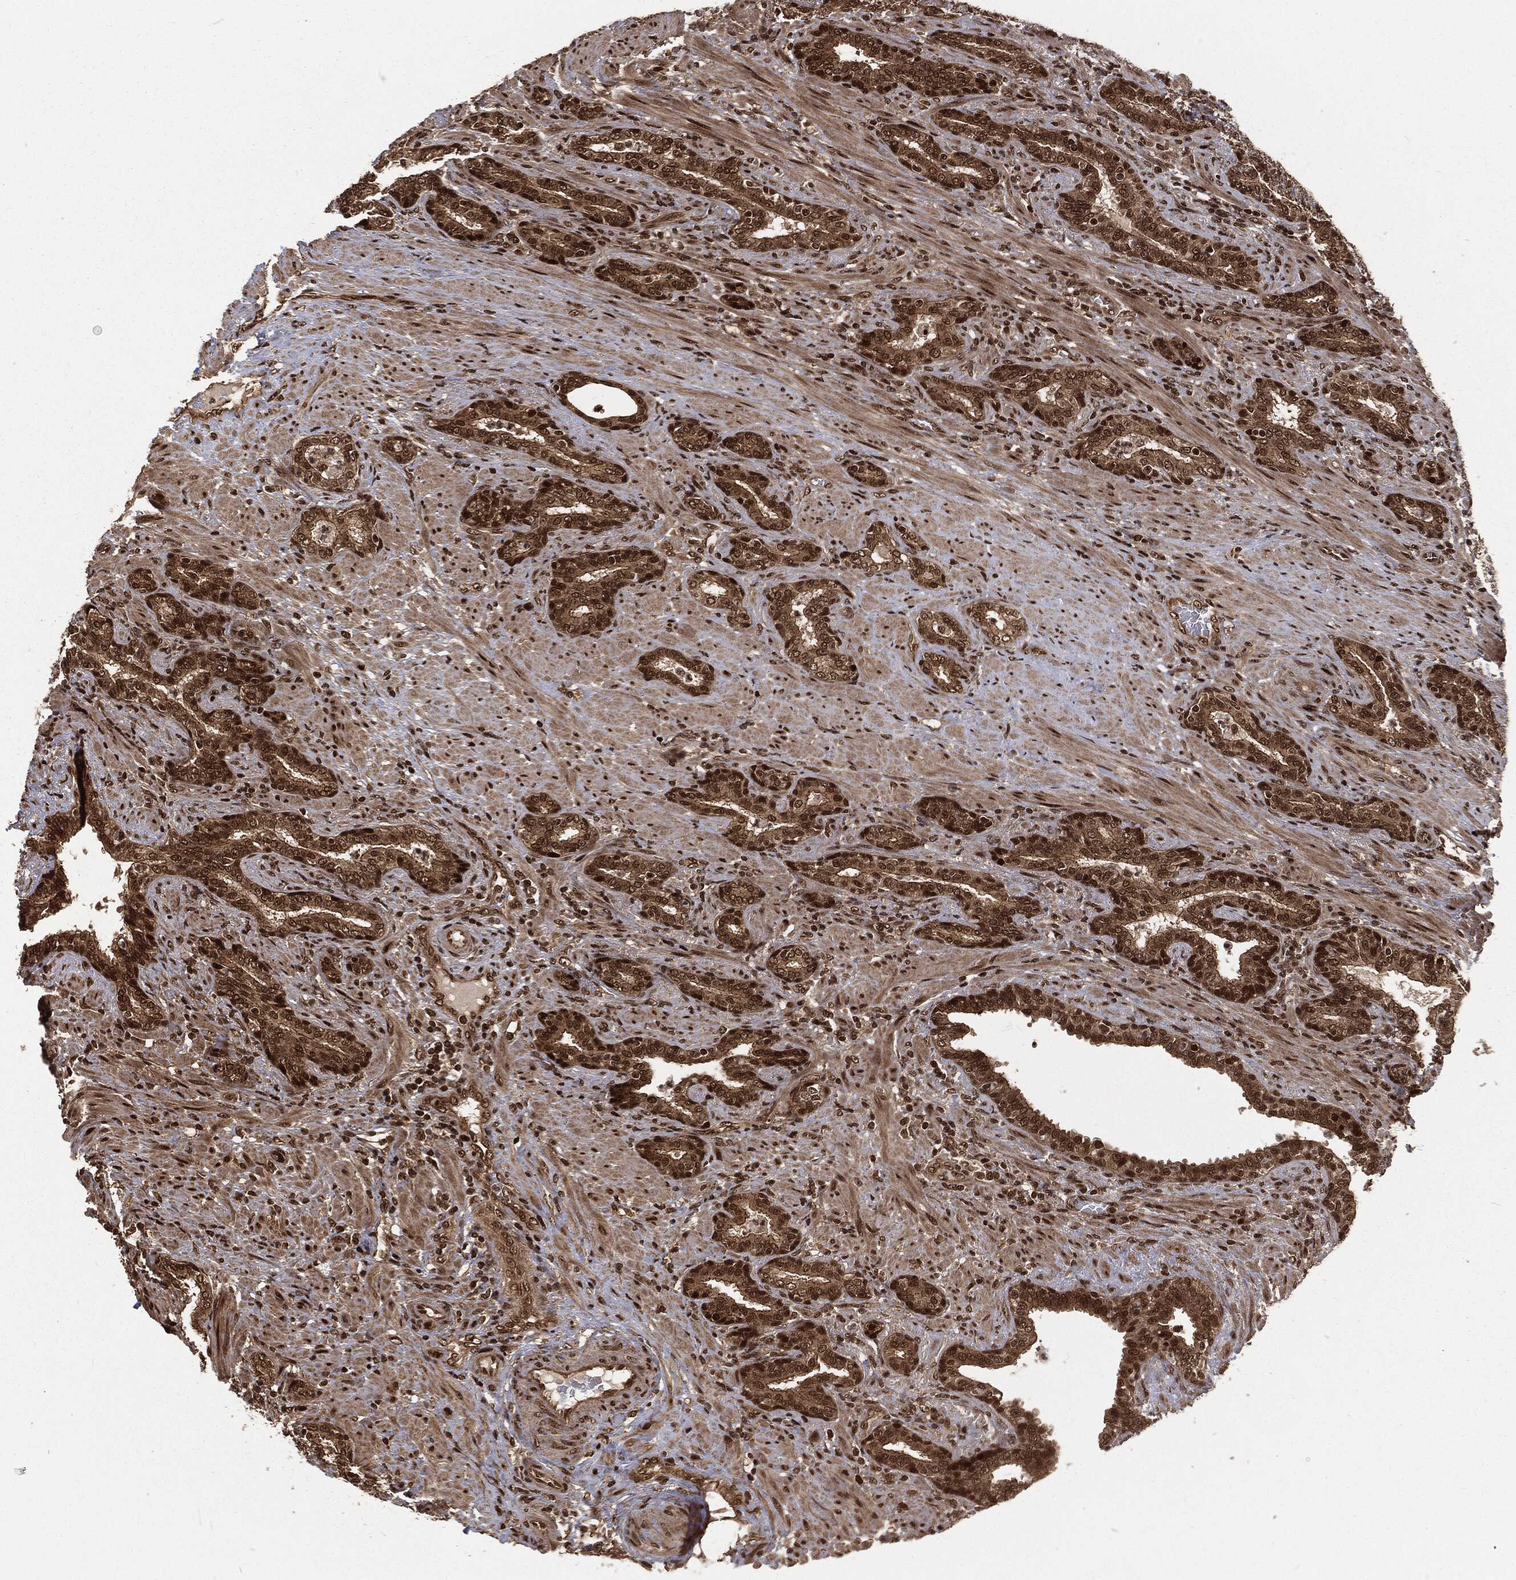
{"staining": {"intensity": "strong", "quantity": "25%-75%", "location": "nuclear"}, "tissue": "prostate cancer", "cell_type": "Tumor cells", "image_type": "cancer", "snomed": [{"axis": "morphology", "description": "Adenocarcinoma, Low grade"}, {"axis": "topography", "description": "Prostate"}], "caption": "Prostate cancer (low-grade adenocarcinoma) stained with DAB immunohistochemistry displays high levels of strong nuclear staining in about 25%-75% of tumor cells. (DAB = brown stain, brightfield microscopy at high magnification).", "gene": "NGRN", "patient": {"sex": "male", "age": 68}}